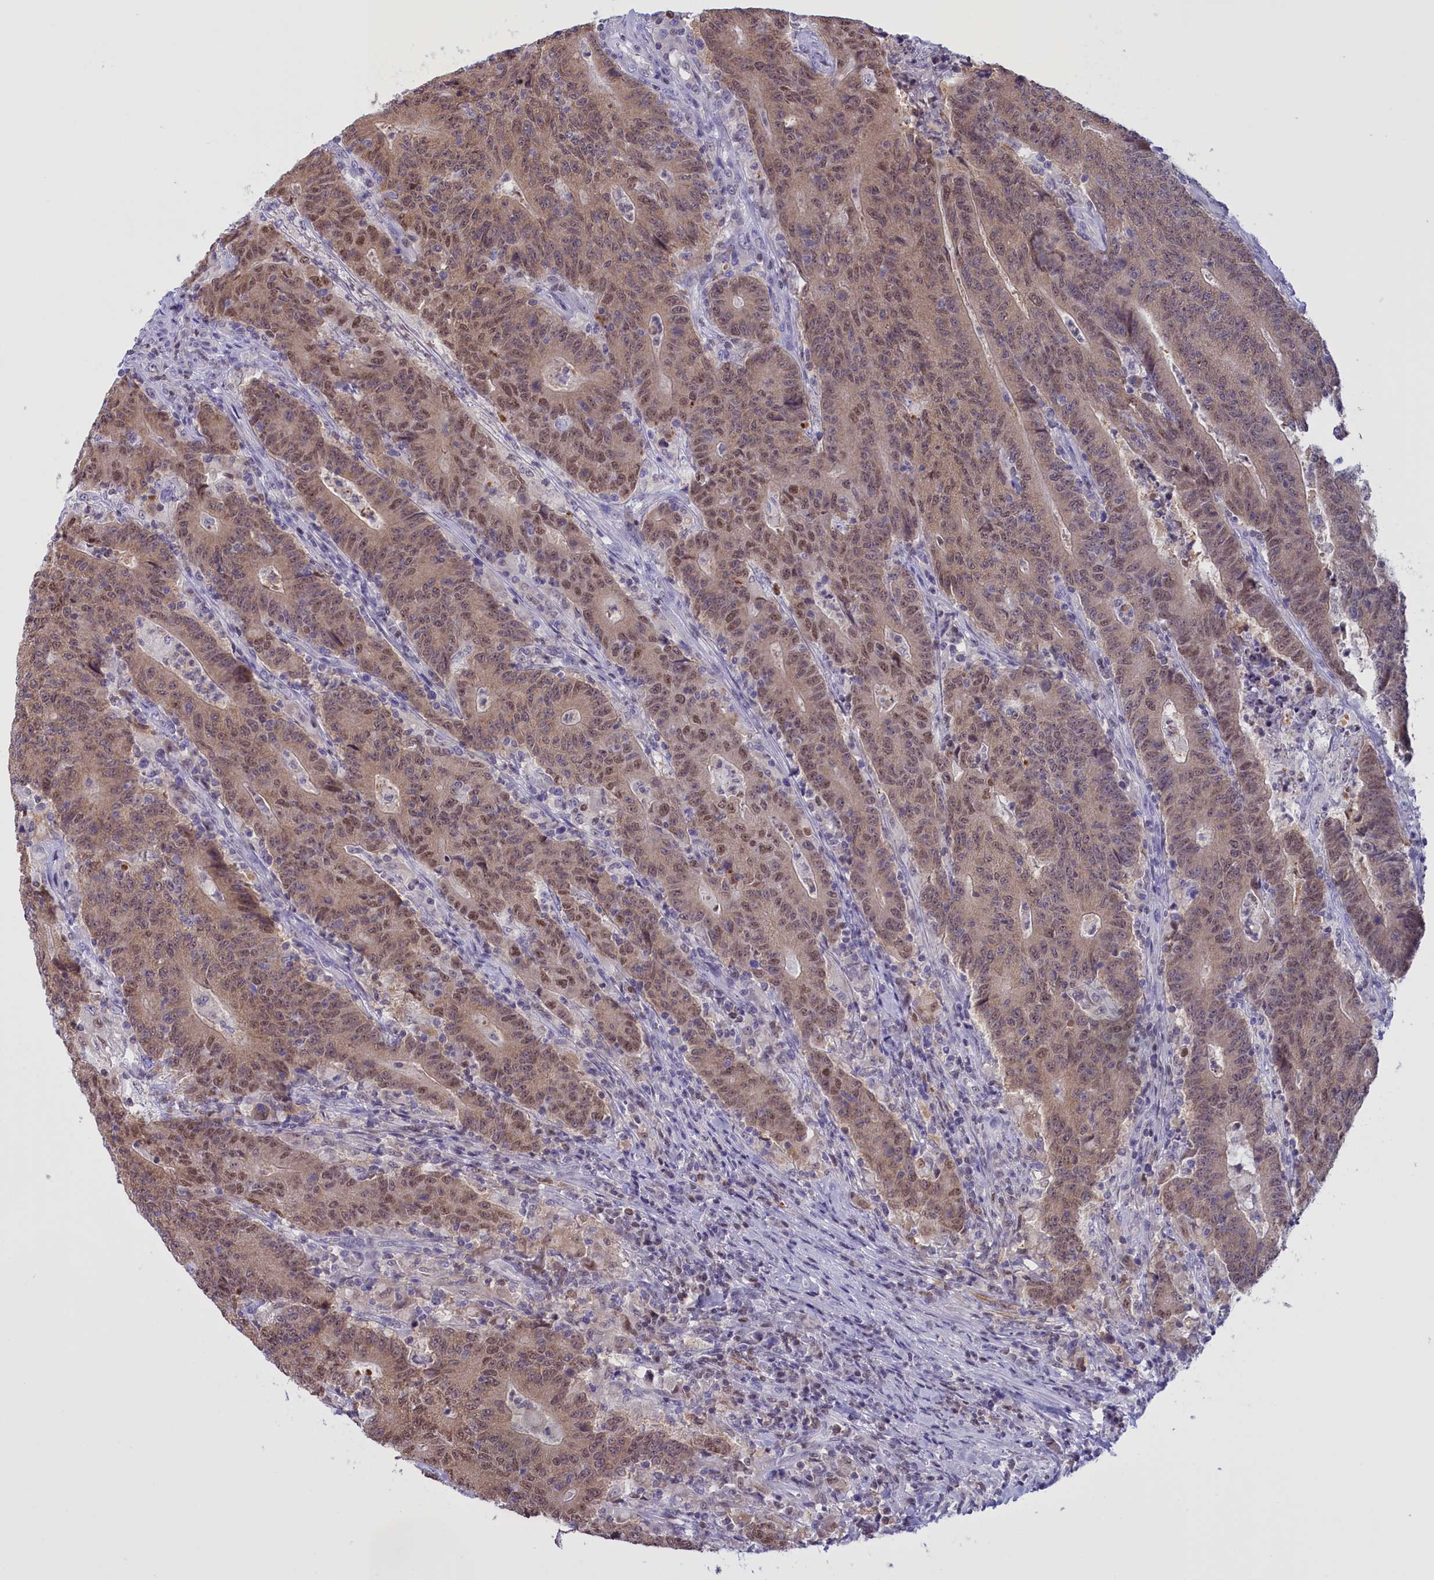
{"staining": {"intensity": "moderate", "quantity": "25%-75%", "location": "cytoplasmic/membranous,nuclear"}, "tissue": "colorectal cancer", "cell_type": "Tumor cells", "image_type": "cancer", "snomed": [{"axis": "morphology", "description": "Adenocarcinoma, NOS"}, {"axis": "topography", "description": "Colon"}], "caption": "A brown stain shows moderate cytoplasmic/membranous and nuclear expression of a protein in adenocarcinoma (colorectal) tumor cells.", "gene": "IZUMO2", "patient": {"sex": "female", "age": 75}}